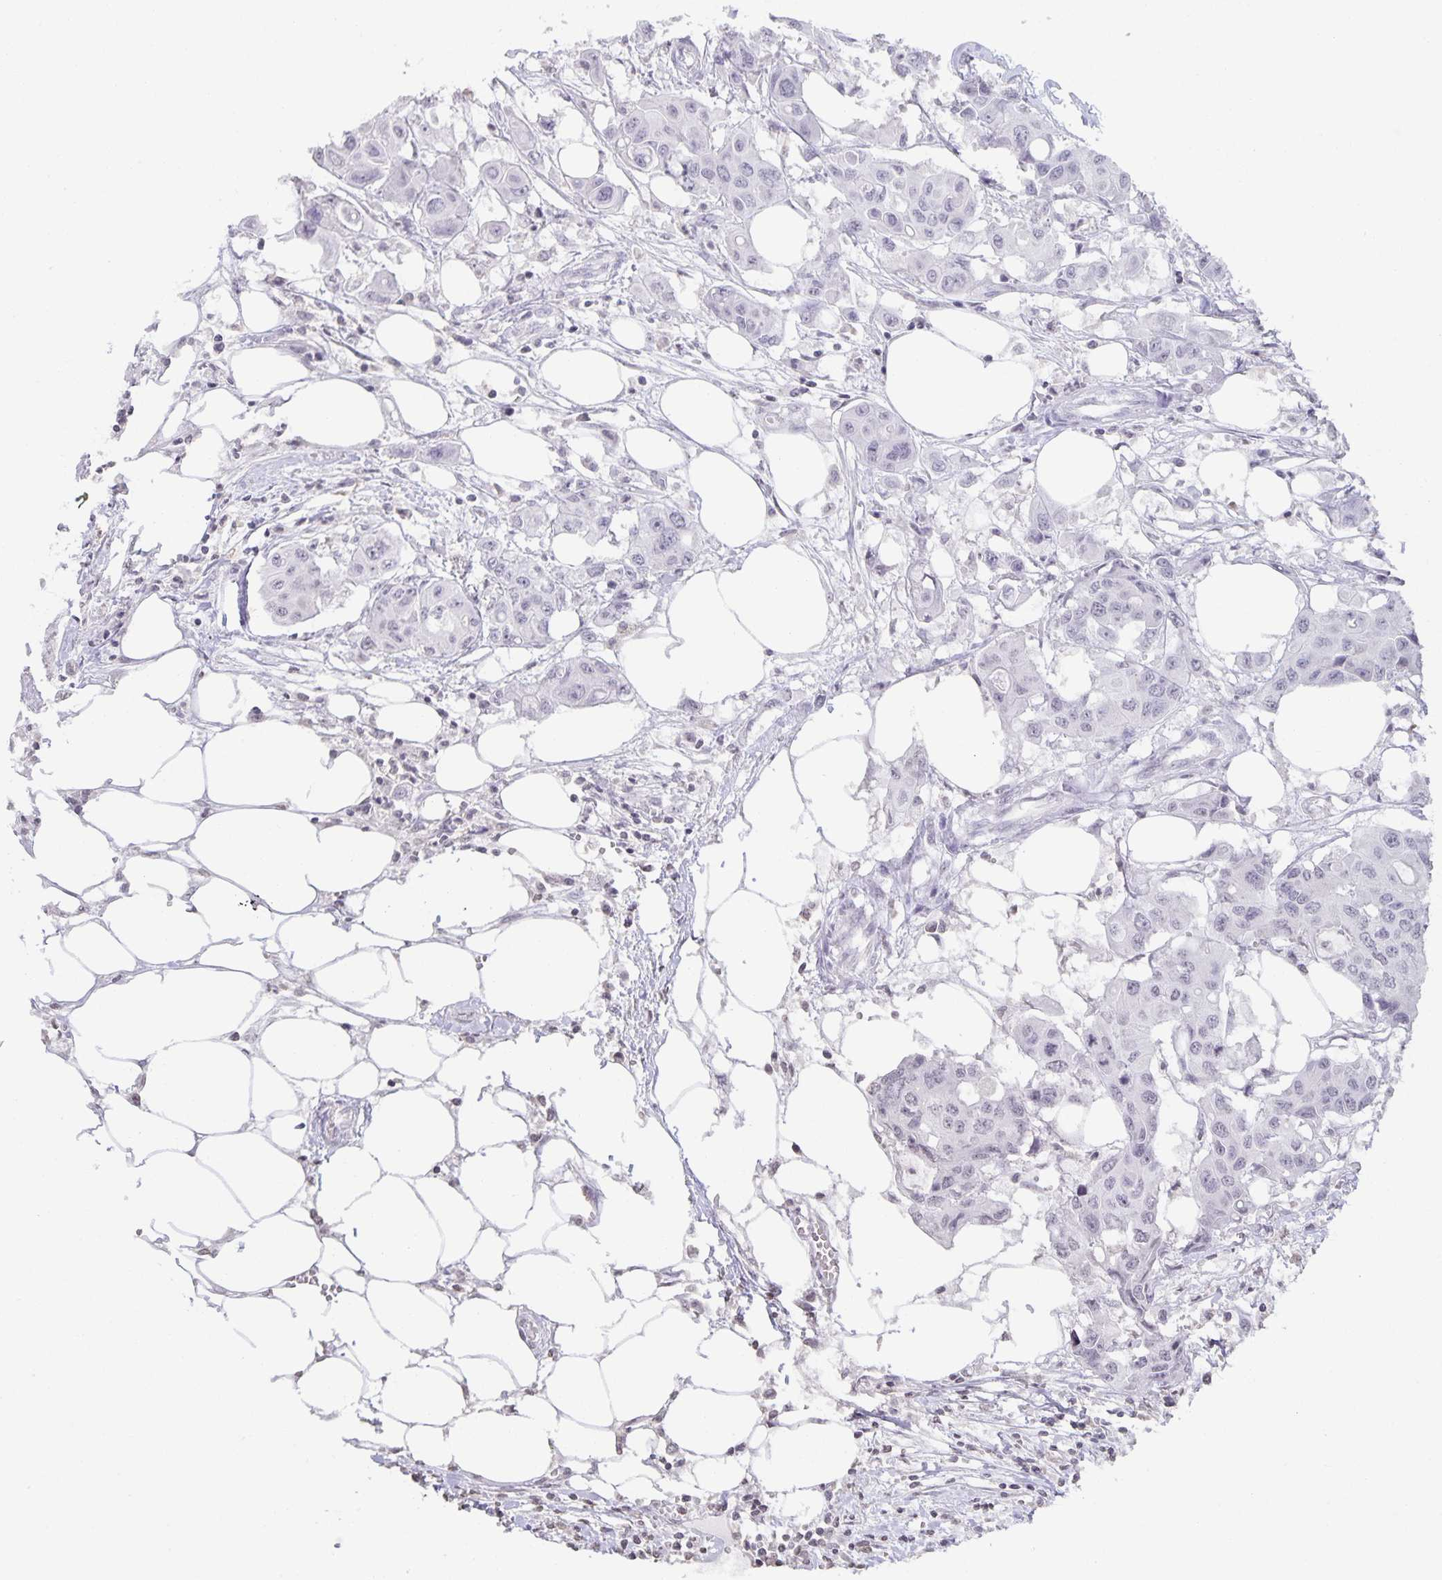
{"staining": {"intensity": "negative", "quantity": "none", "location": "none"}, "tissue": "colorectal cancer", "cell_type": "Tumor cells", "image_type": "cancer", "snomed": [{"axis": "morphology", "description": "Adenocarcinoma, NOS"}, {"axis": "topography", "description": "Colon"}], "caption": "Tumor cells show no significant staining in colorectal adenocarcinoma. Nuclei are stained in blue.", "gene": "AQP4", "patient": {"sex": "male", "age": 77}}